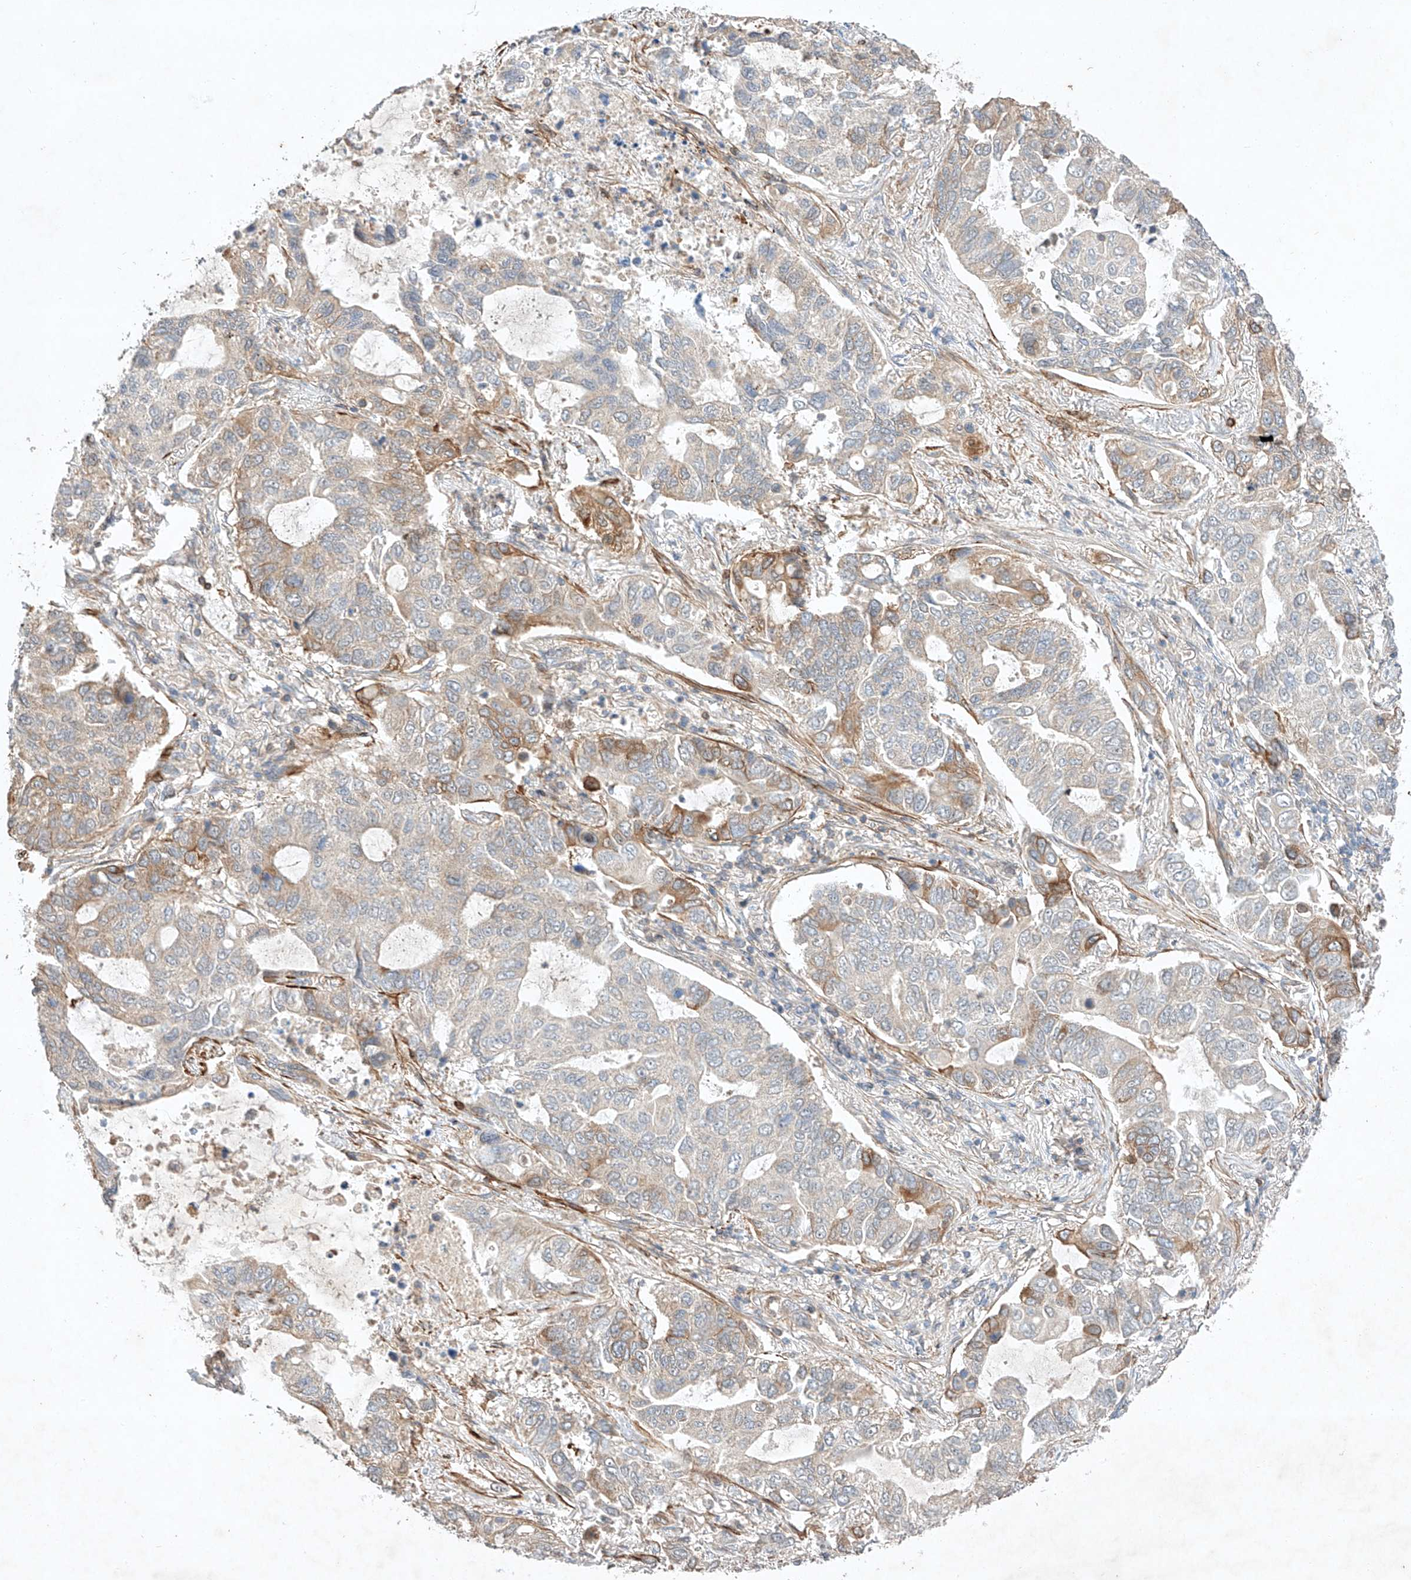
{"staining": {"intensity": "moderate", "quantity": "<25%", "location": "cytoplasmic/membranous"}, "tissue": "lung cancer", "cell_type": "Tumor cells", "image_type": "cancer", "snomed": [{"axis": "morphology", "description": "Adenocarcinoma, NOS"}, {"axis": "topography", "description": "Lung"}], "caption": "There is low levels of moderate cytoplasmic/membranous positivity in tumor cells of lung cancer (adenocarcinoma), as demonstrated by immunohistochemical staining (brown color).", "gene": "ARHGAP33", "patient": {"sex": "male", "age": 64}}